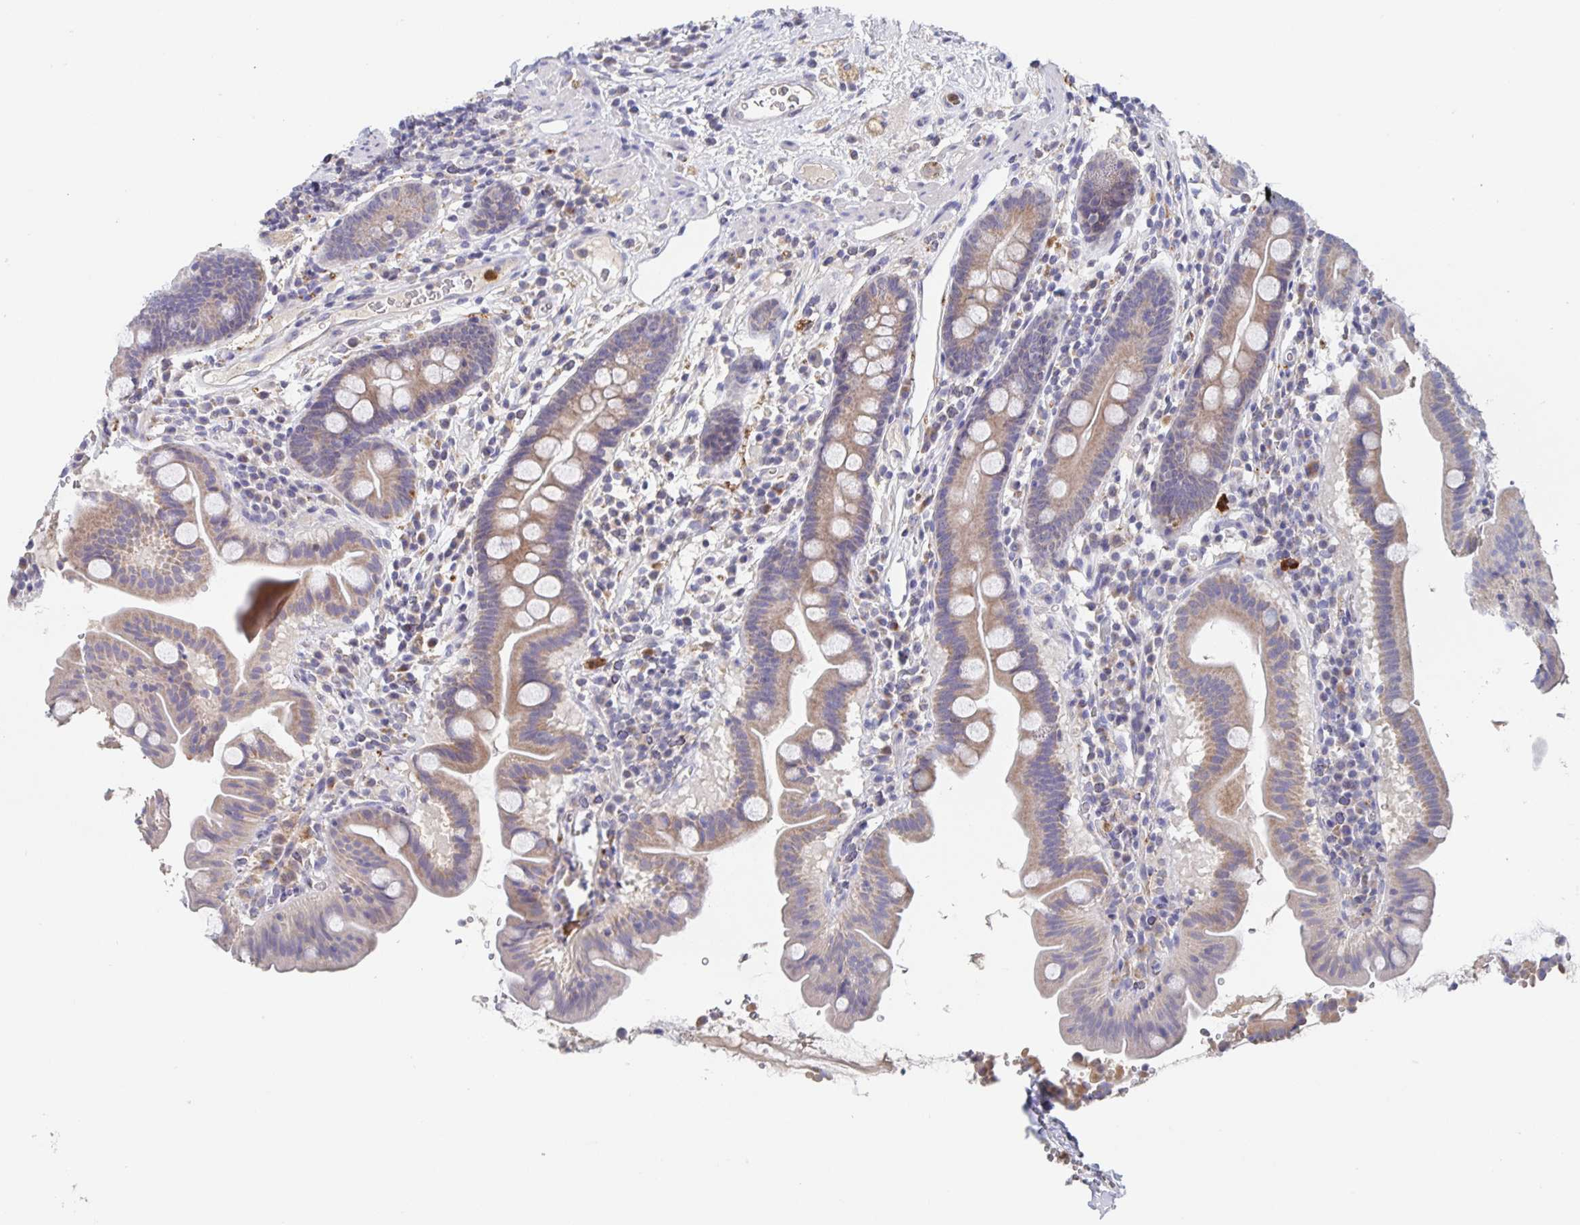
{"staining": {"intensity": "weak", "quantity": "25%-75%", "location": "cytoplasmic/membranous"}, "tissue": "small intestine", "cell_type": "Glandular cells", "image_type": "normal", "snomed": [{"axis": "morphology", "description": "Normal tissue, NOS"}, {"axis": "topography", "description": "Small intestine"}], "caption": "The micrograph demonstrates a brown stain indicating the presence of a protein in the cytoplasmic/membranous of glandular cells in small intestine.", "gene": "CDC42BPG", "patient": {"sex": "male", "age": 26}}